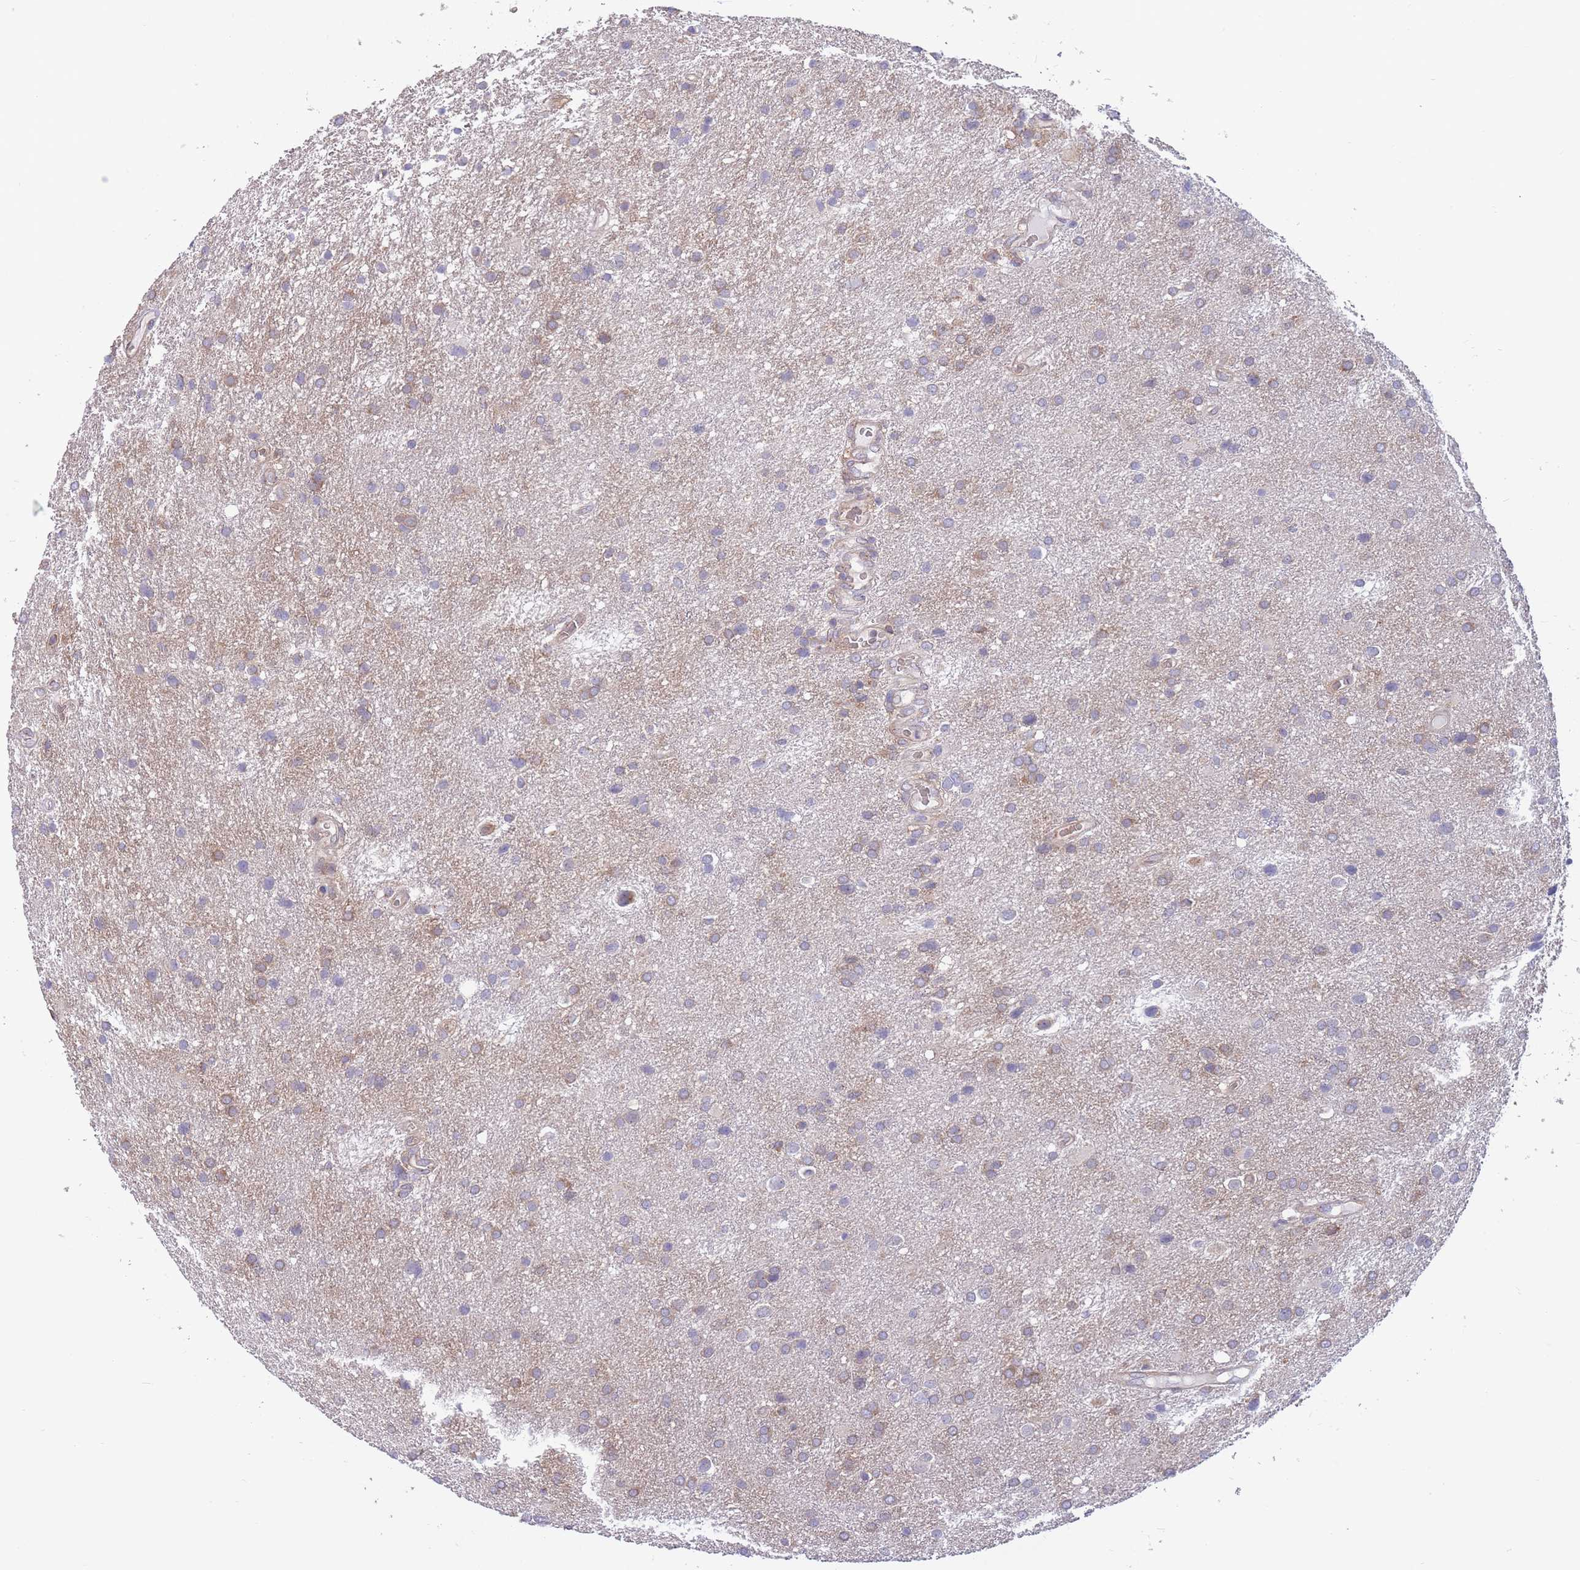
{"staining": {"intensity": "moderate", "quantity": "<25%", "location": "cytoplasmic/membranous"}, "tissue": "glioma", "cell_type": "Tumor cells", "image_type": "cancer", "snomed": [{"axis": "morphology", "description": "Glioma, malignant, Low grade"}, {"axis": "topography", "description": "Brain"}], "caption": "IHC histopathology image of human glioma stained for a protein (brown), which reveals low levels of moderate cytoplasmic/membranous expression in about <25% of tumor cells.", "gene": "ALS2CL", "patient": {"sex": "female", "age": 32}}